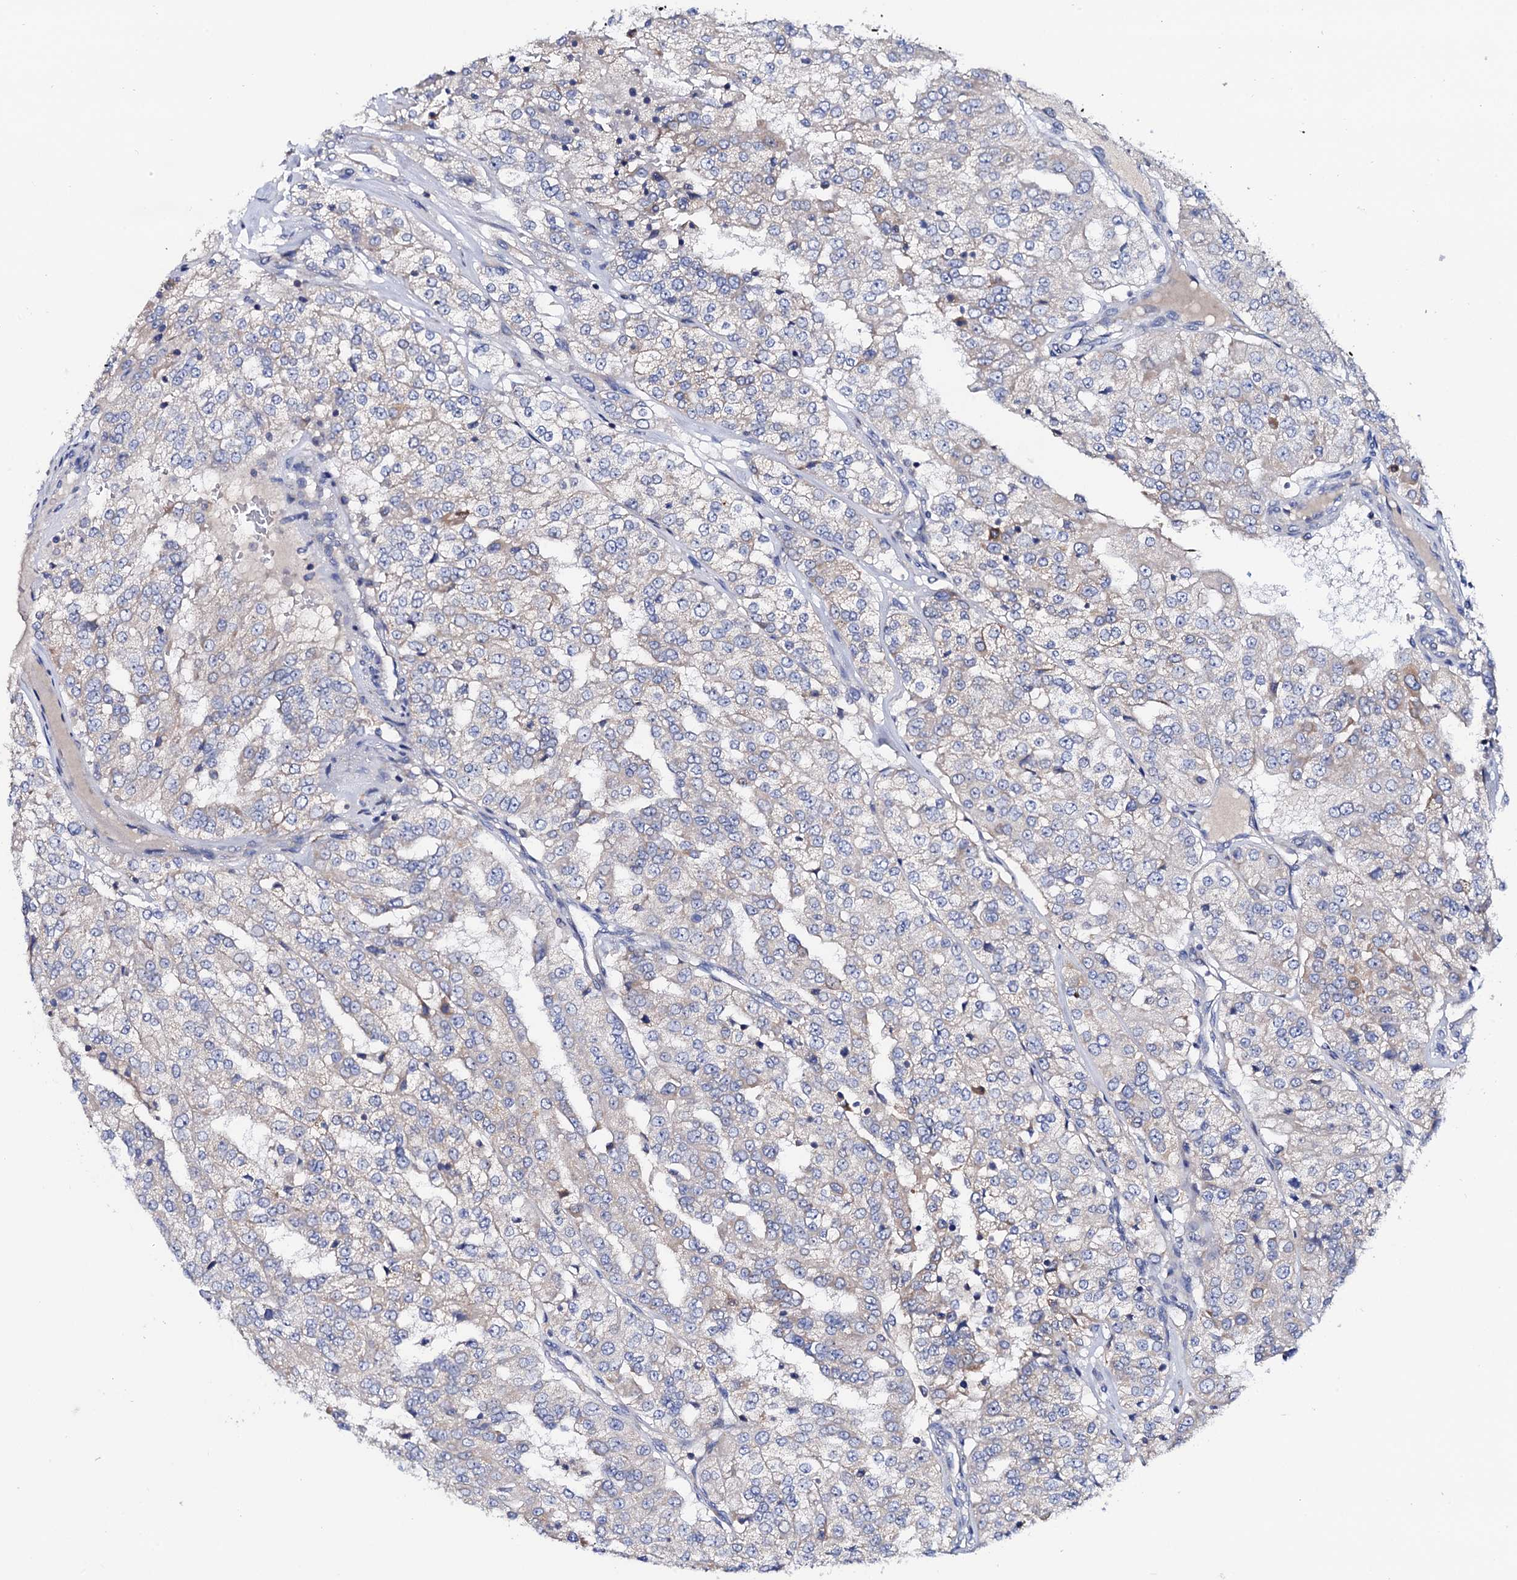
{"staining": {"intensity": "negative", "quantity": "none", "location": "none"}, "tissue": "renal cancer", "cell_type": "Tumor cells", "image_type": "cancer", "snomed": [{"axis": "morphology", "description": "Adenocarcinoma, NOS"}, {"axis": "topography", "description": "Kidney"}], "caption": "Protein analysis of renal adenocarcinoma demonstrates no significant expression in tumor cells.", "gene": "MRPL48", "patient": {"sex": "female", "age": 63}}